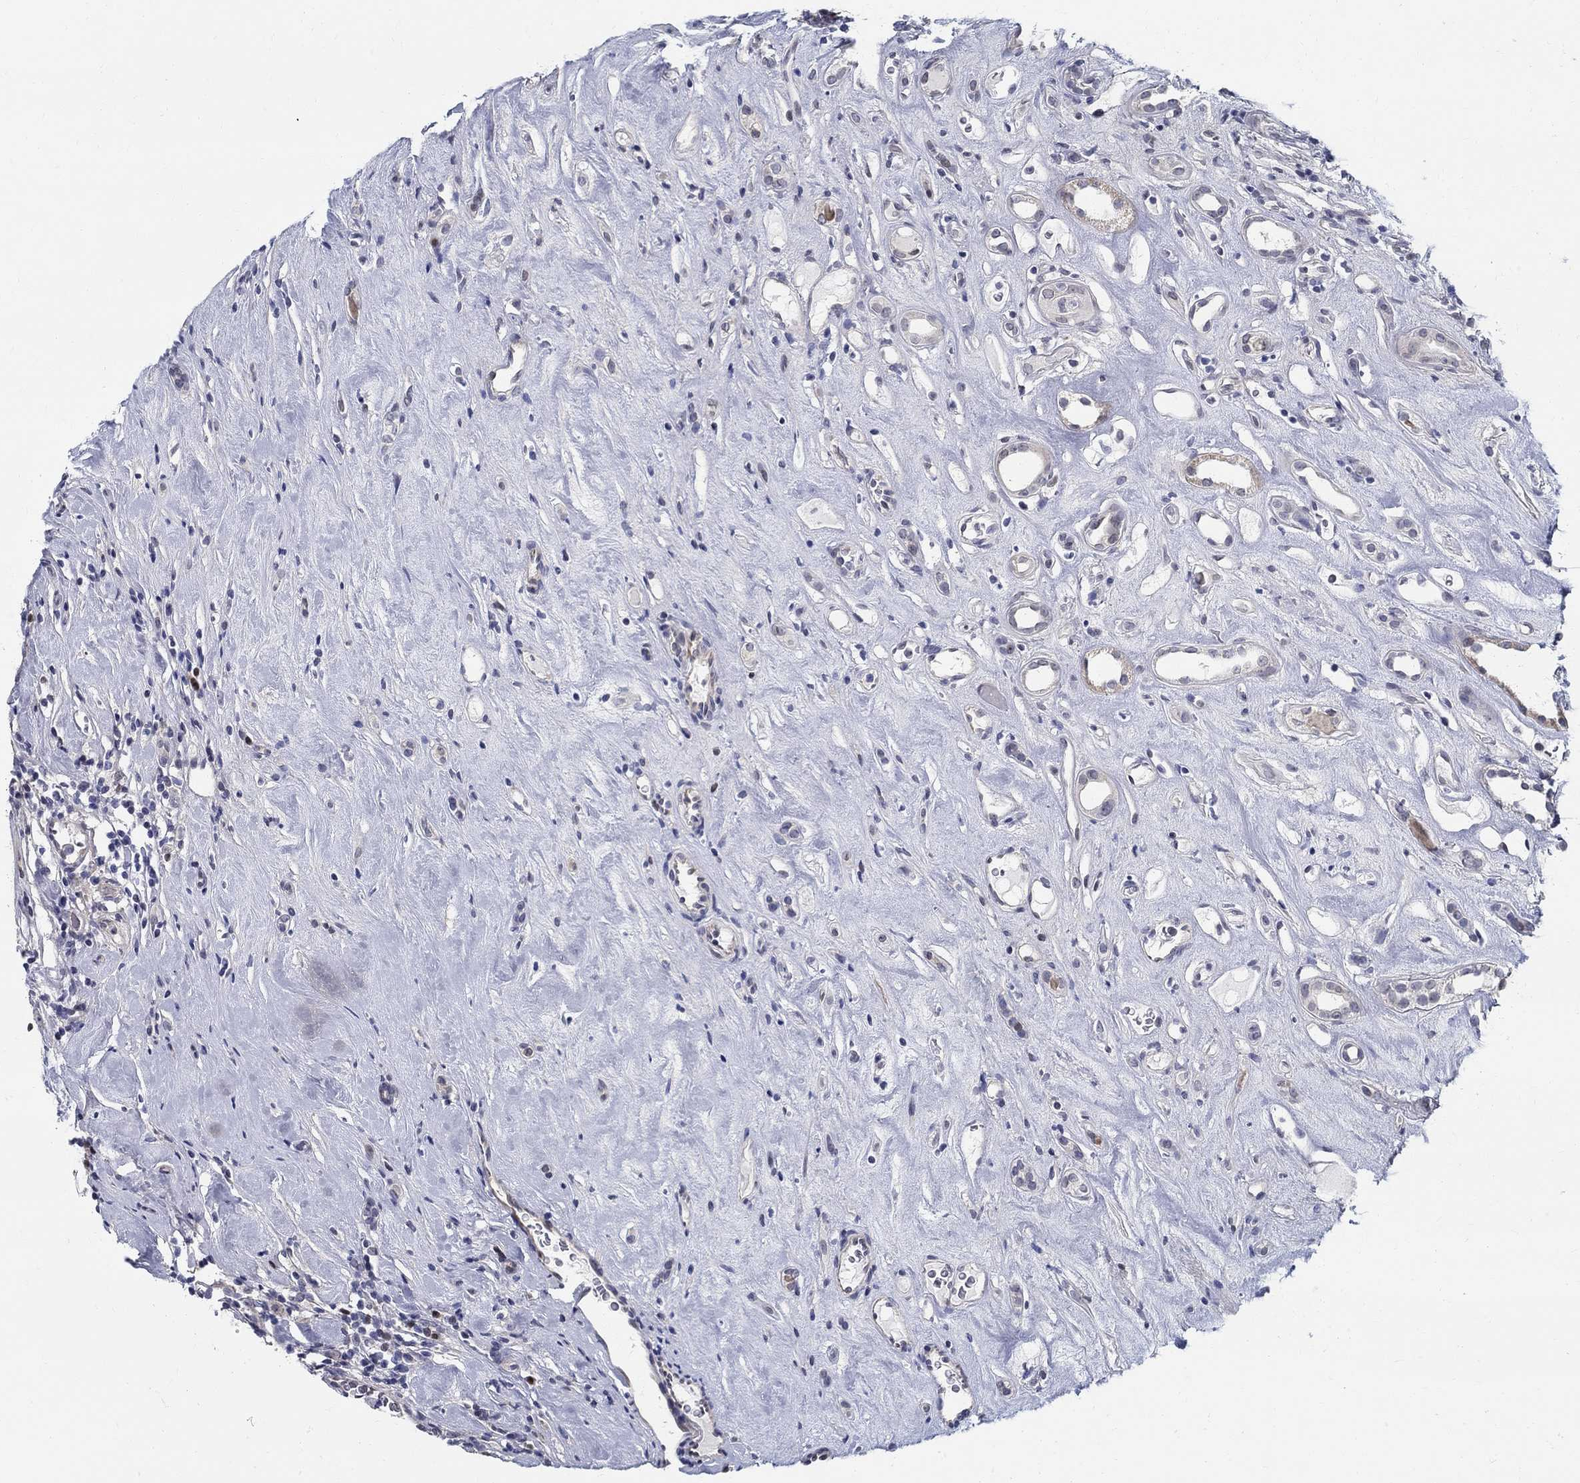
{"staining": {"intensity": "moderate", "quantity": "<25%", "location": "nuclear"}, "tissue": "renal cancer", "cell_type": "Tumor cells", "image_type": "cancer", "snomed": [{"axis": "morphology", "description": "Adenocarcinoma, NOS"}, {"axis": "topography", "description": "Kidney"}], "caption": "Immunohistochemical staining of adenocarcinoma (renal) reveals low levels of moderate nuclear protein expression in approximately <25% of tumor cells.", "gene": "C16orf46", "patient": {"sex": "female", "age": 89}}